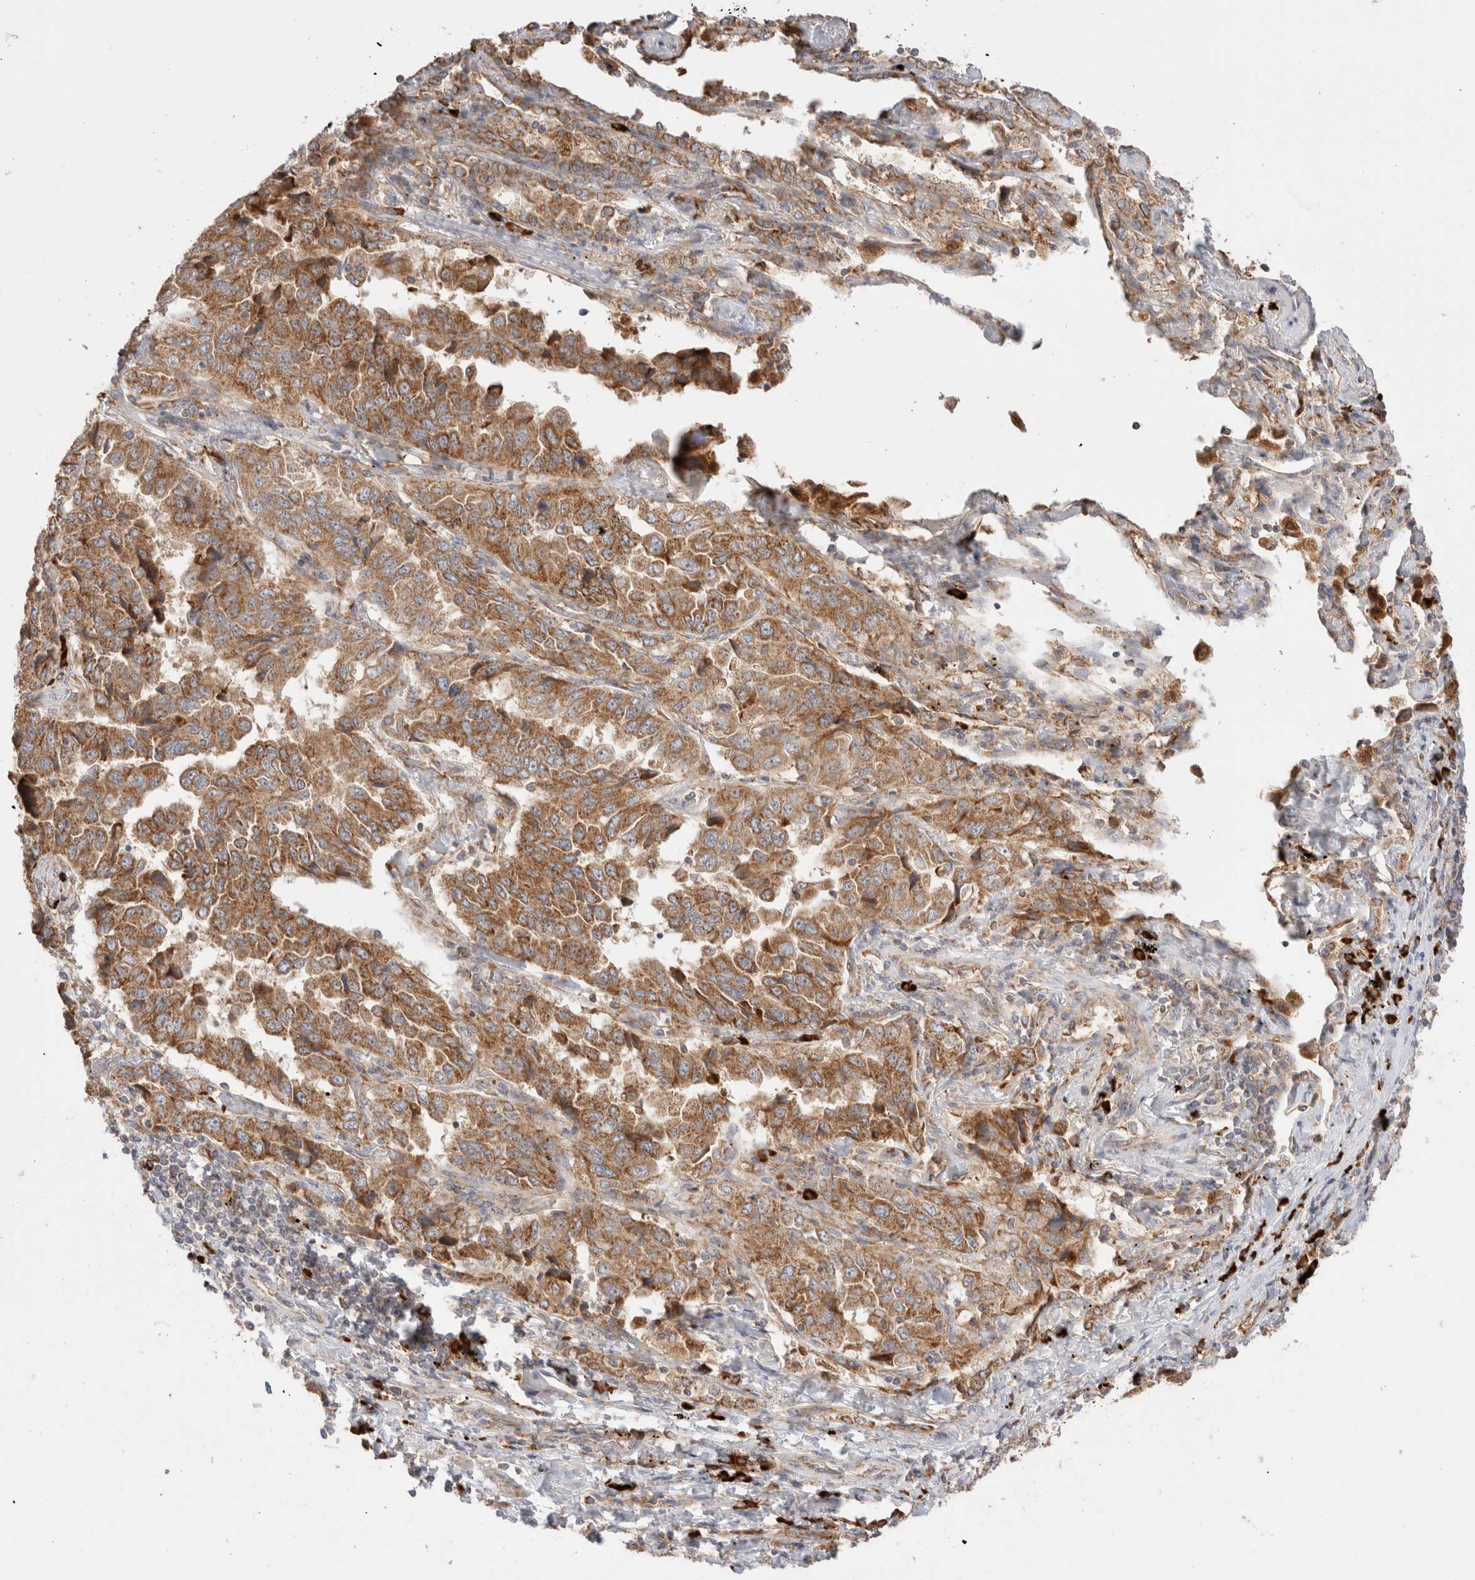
{"staining": {"intensity": "moderate", "quantity": ">75%", "location": "cytoplasmic/membranous"}, "tissue": "lung cancer", "cell_type": "Tumor cells", "image_type": "cancer", "snomed": [{"axis": "morphology", "description": "Adenocarcinoma, NOS"}, {"axis": "topography", "description": "Lung"}], "caption": "High-power microscopy captured an IHC photomicrograph of lung cancer (adenocarcinoma), revealing moderate cytoplasmic/membranous staining in about >75% of tumor cells. The staining was performed using DAB, with brown indicating positive protein expression. Nuclei are stained blue with hematoxylin.", "gene": "UTS2B", "patient": {"sex": "female", "age": 51}}